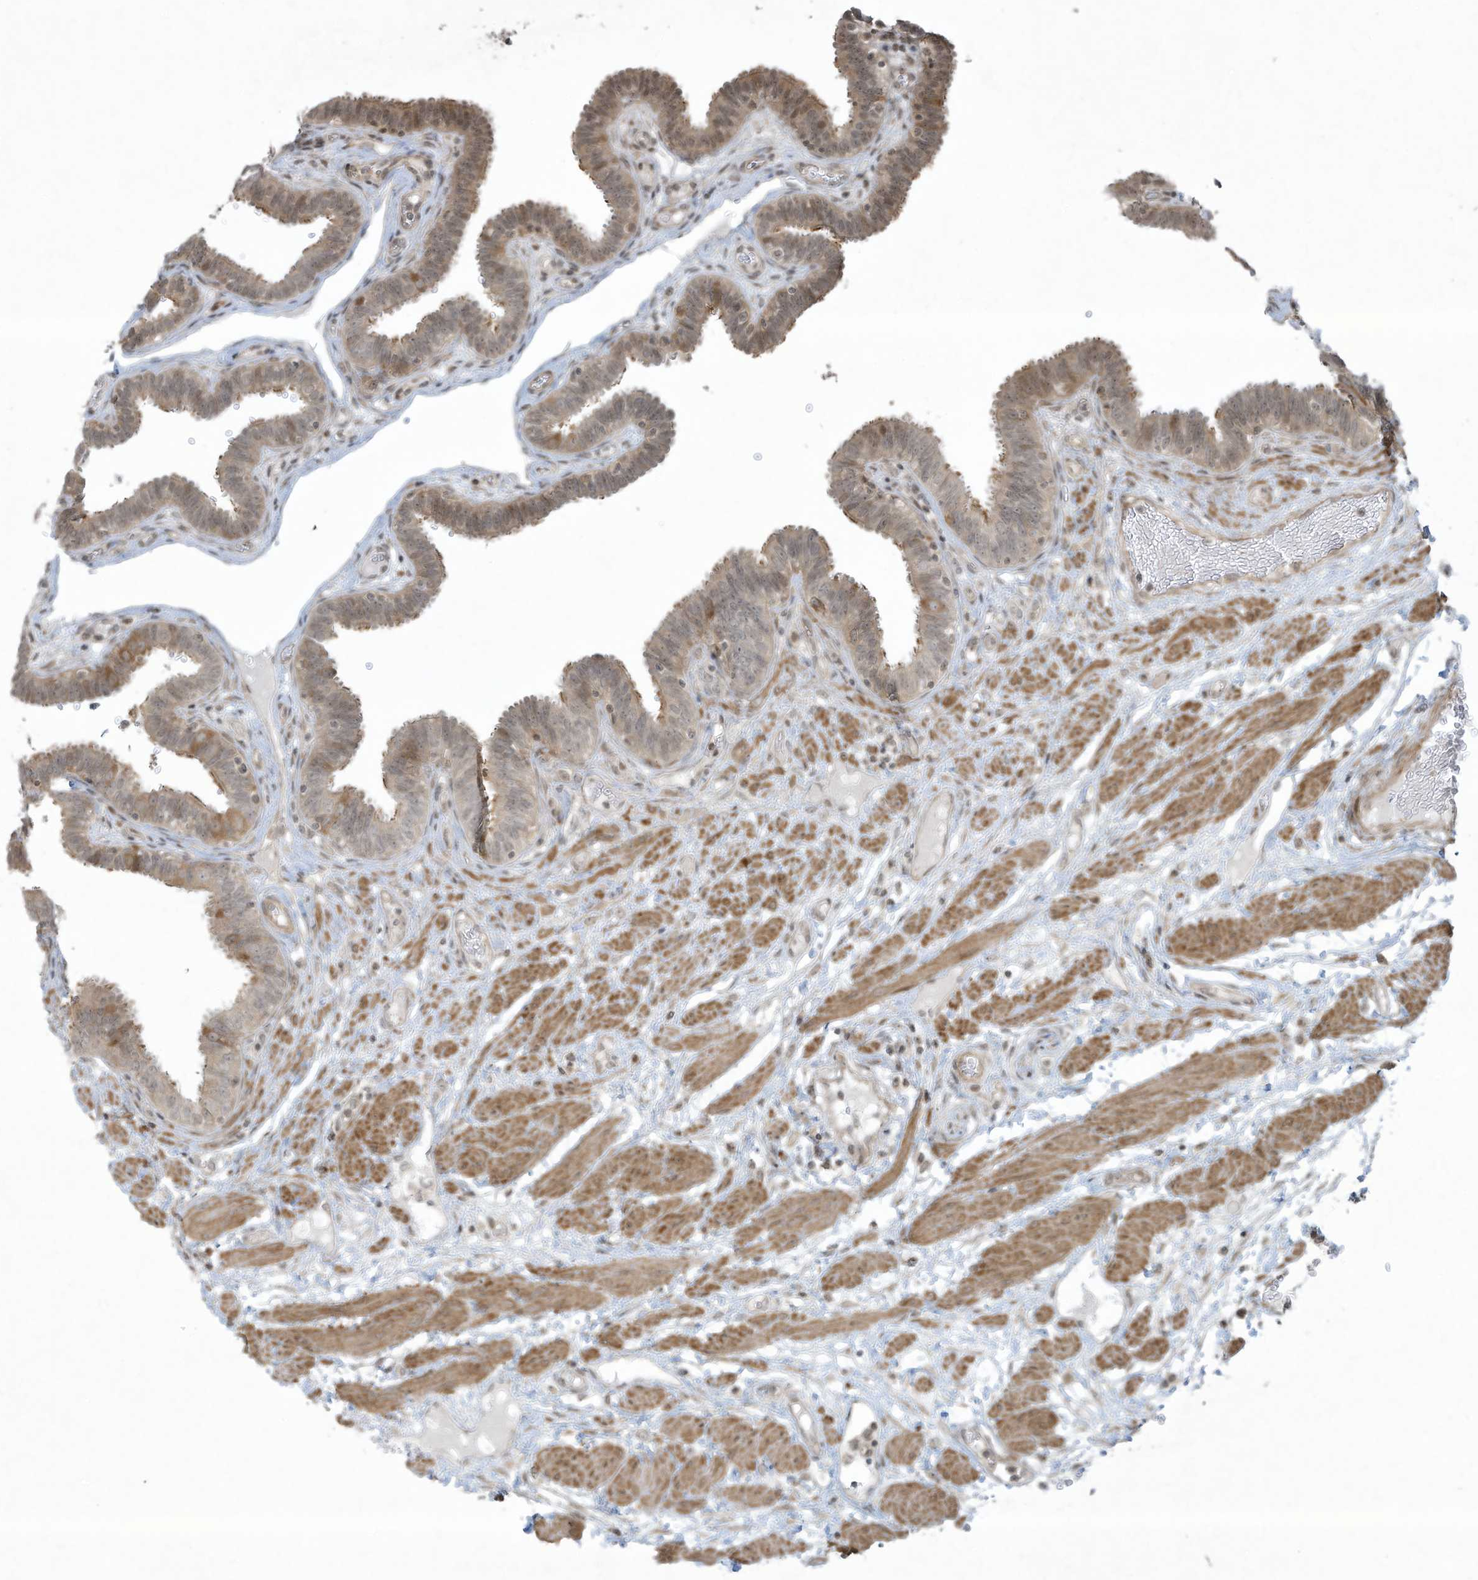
{"staining": {"intensity": "moderate", "quantity": "<25%", "location": "cytoplasmic/membranous,nuclear"}, "tissue": "fallopian tube", "cell_type": "Glandular cells", "image_type": "normal", "snomed": [{"axis": "morphology", "description": "Normal tissue, NOS"}, {"axis": "topography", "description": "Fallopian tube"}, {"axis": "topography", "description": "Placenta"}], "caption": "Fallopian tube stained with IHC reveals moderate cytoplasmic/membranous,nuclear positivity in approximately <25% of glandular cells.", "gene": "ZNF263", "patient": {"sex": "female", "age": 32}}